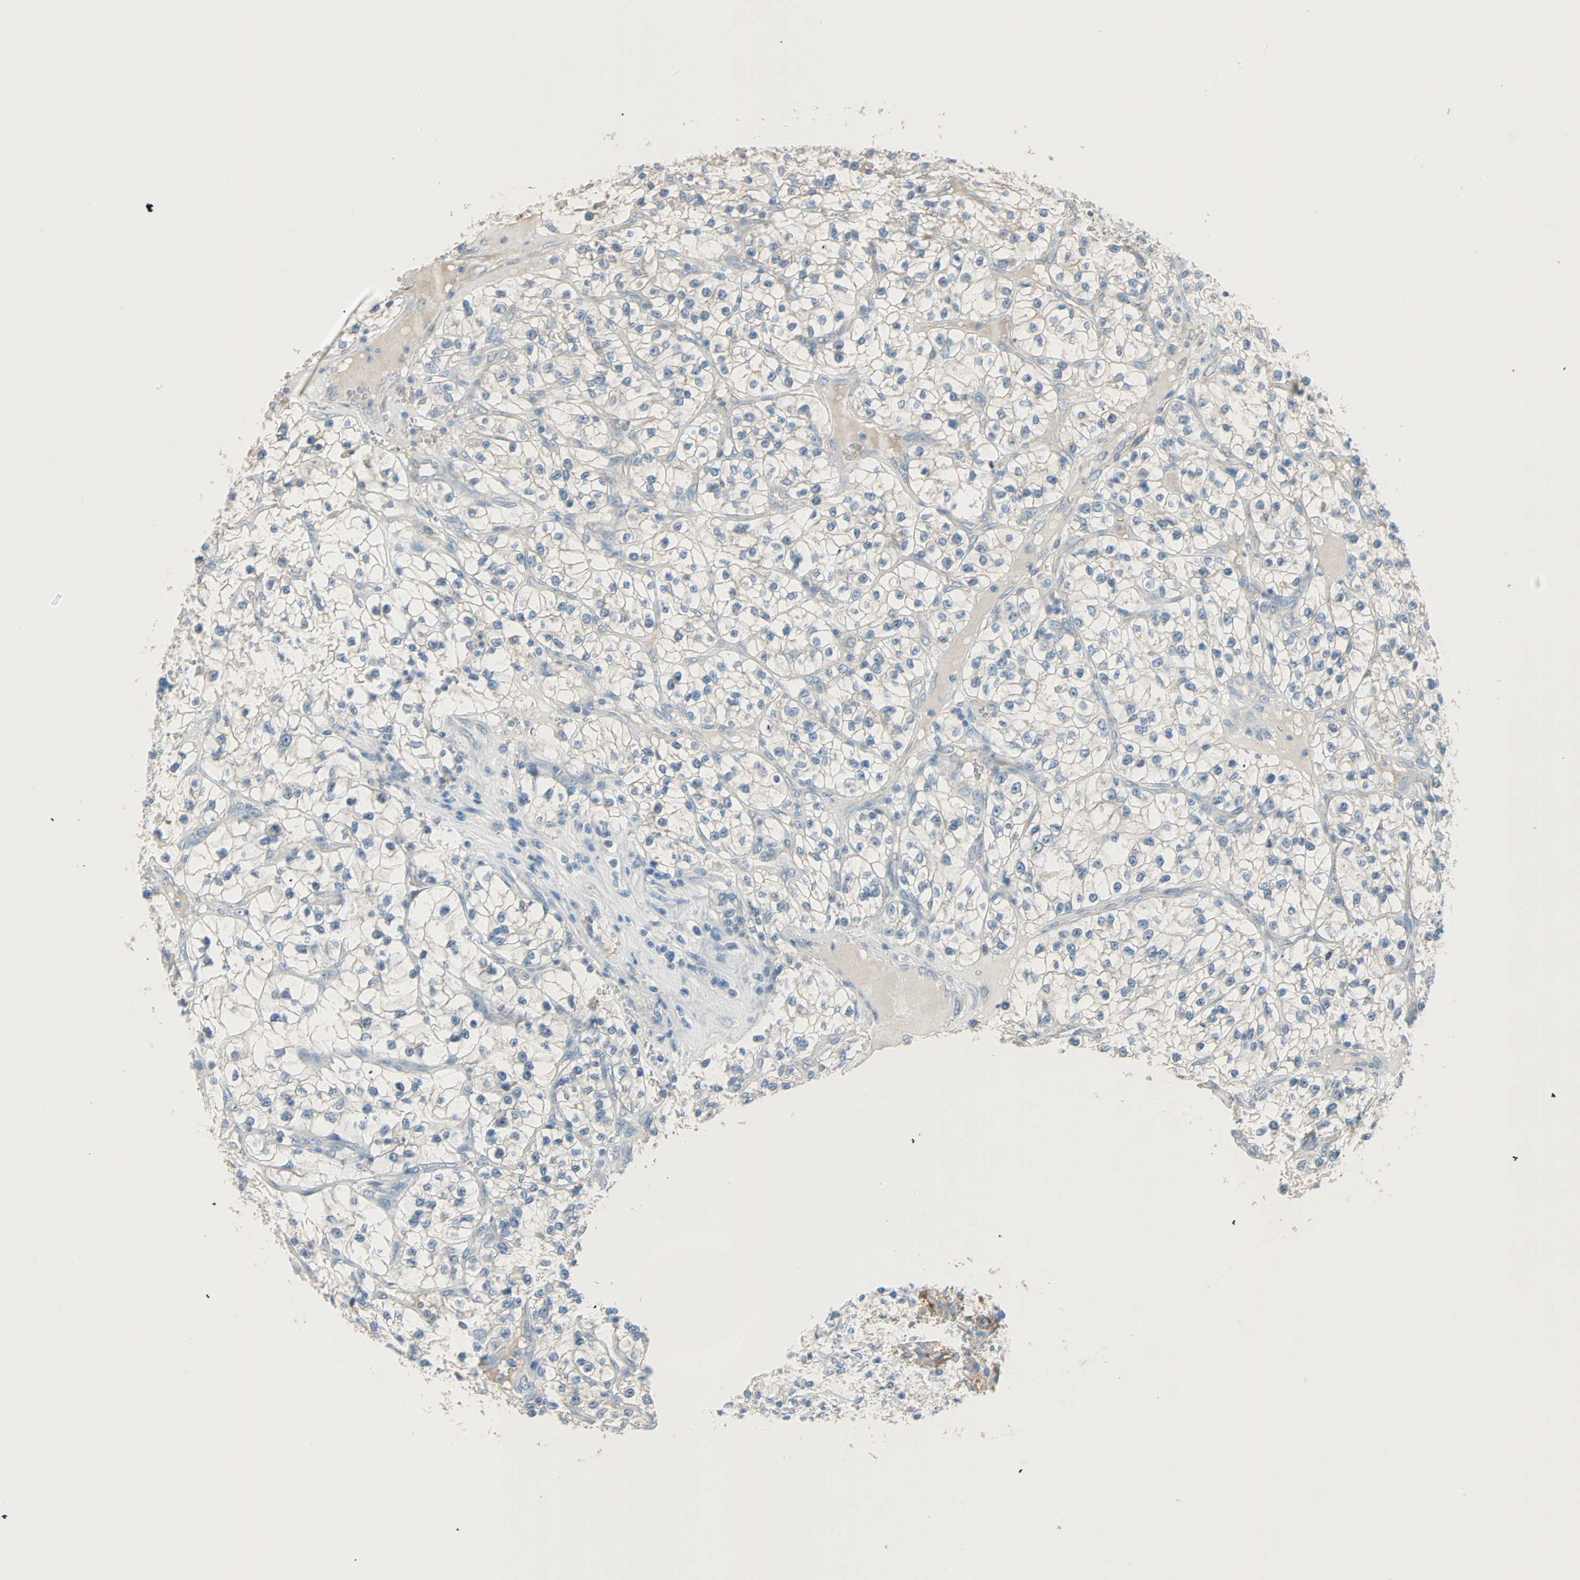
{"staining": {"intensity": "negative", "quantity": "none", "location": "none"}, "tissue": "renal cancer", "cell_type": "Tumor cells", "image_type": "cancer", "snomed": [{"axis": "morphology", "description": "Adenocarcinoma, NOS"}, {"axis": "topography", "description": "Kidney"}], "caption": "A micrograph of human renal cancer is negative for staining in tumor cells. (DAB (3,3'-diaminobenzidine) immunohistochemistry, high magnification).", "gene": "ACVRL1", "patient": {"sex": "female", "age": 57}}